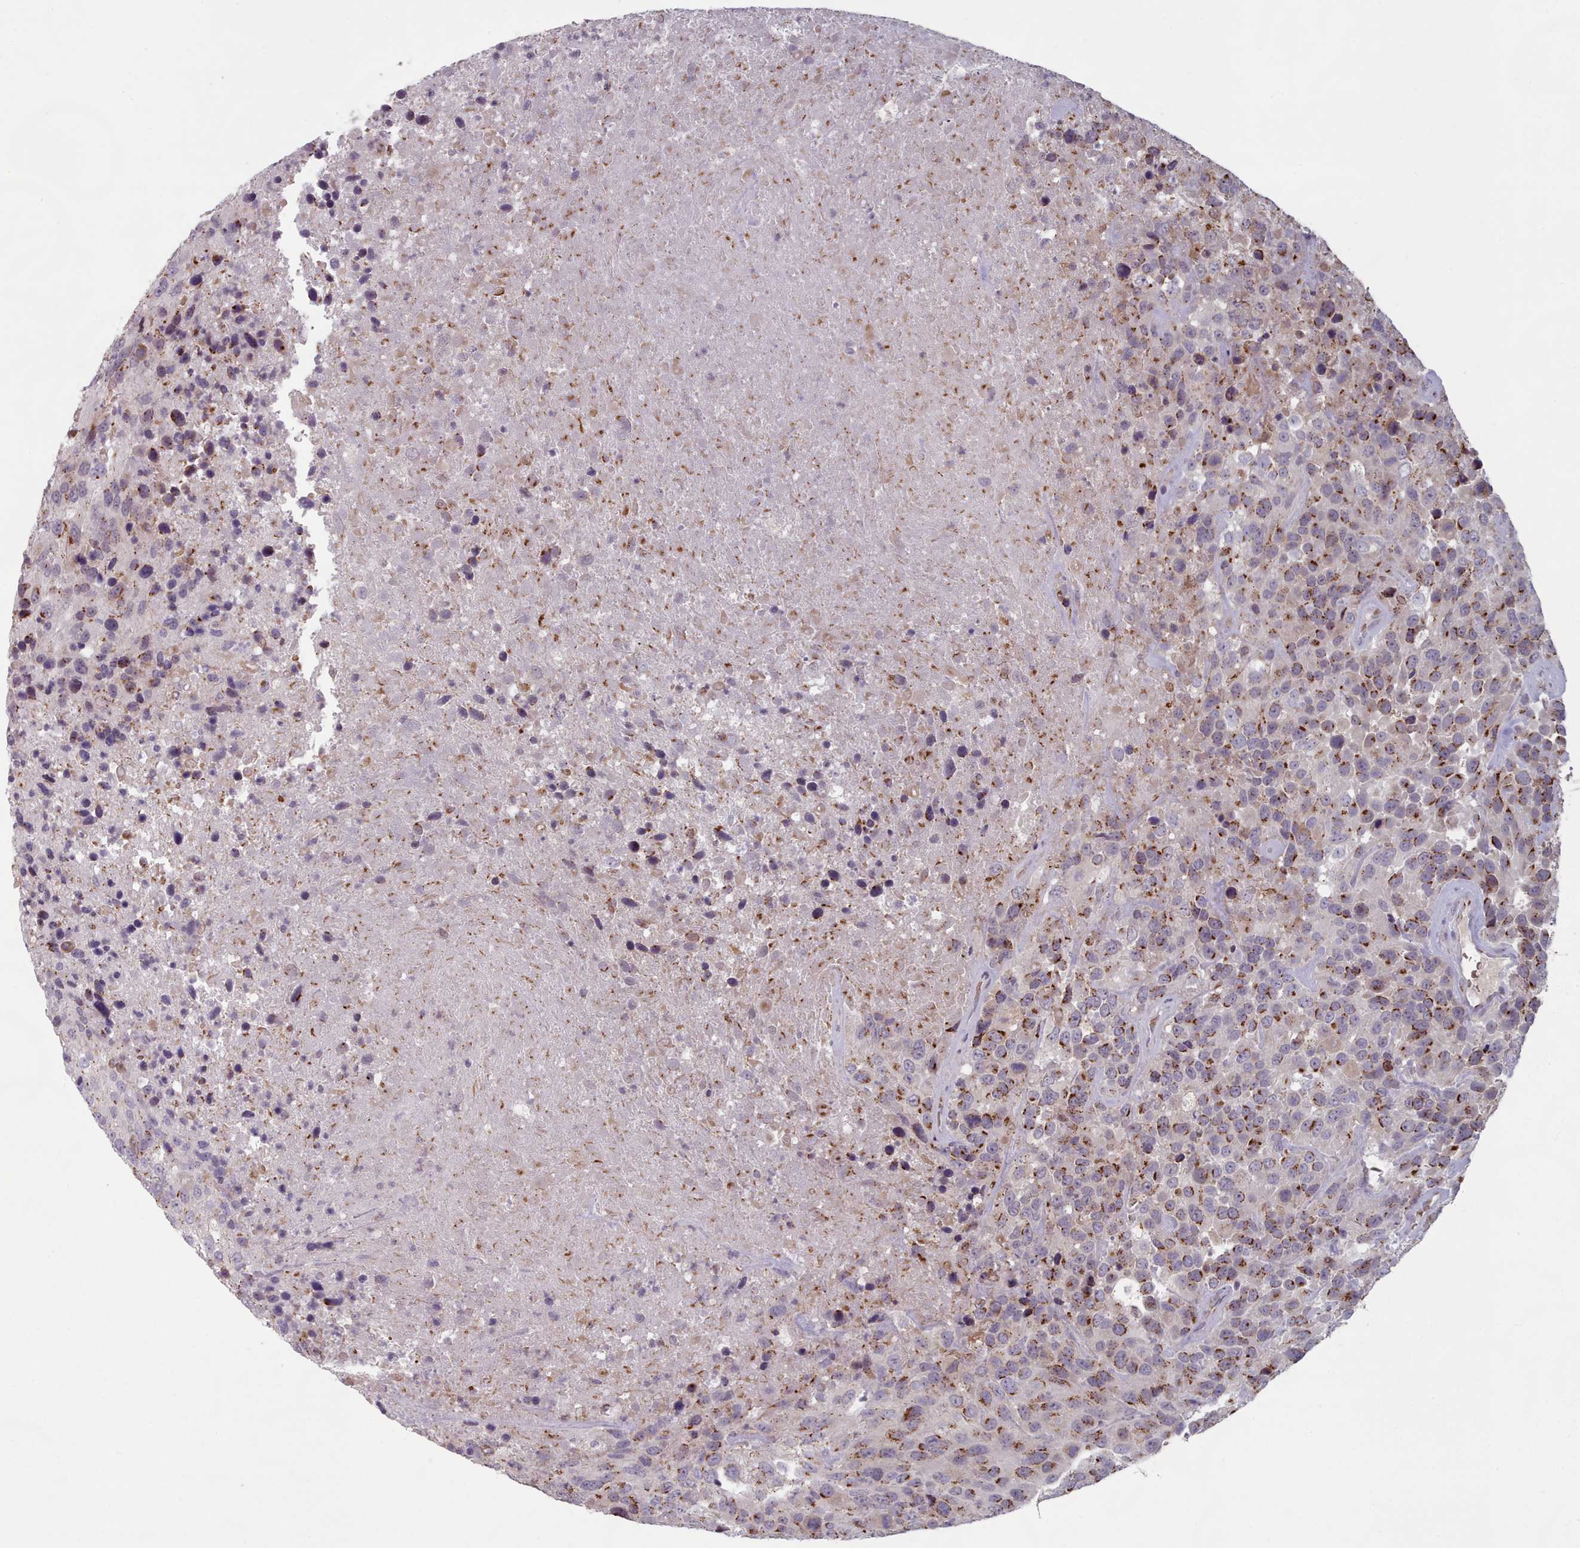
{"staining": {"intensity": "moderate", "quantity": ">75%", "location": "cytoplasmic/membranous"}, "tissue": "urothelial cancer", "cell_type": "Tumor cells", "image_type": "cancer", "snomed": [{"axis": "morphology", "description": "Urothelial carcinoma, High grade"}, {"axis": "topography", "description": "Urinary bladder"}], "caption": "About >75% of tumor cells in human urothelial cancer display moderate cytoplasmic/membranous protein expression as visualized by brown immunohistochemical staining.", "gene": "MAN1B1", "patient": {"sex": "female", "age": 70}}